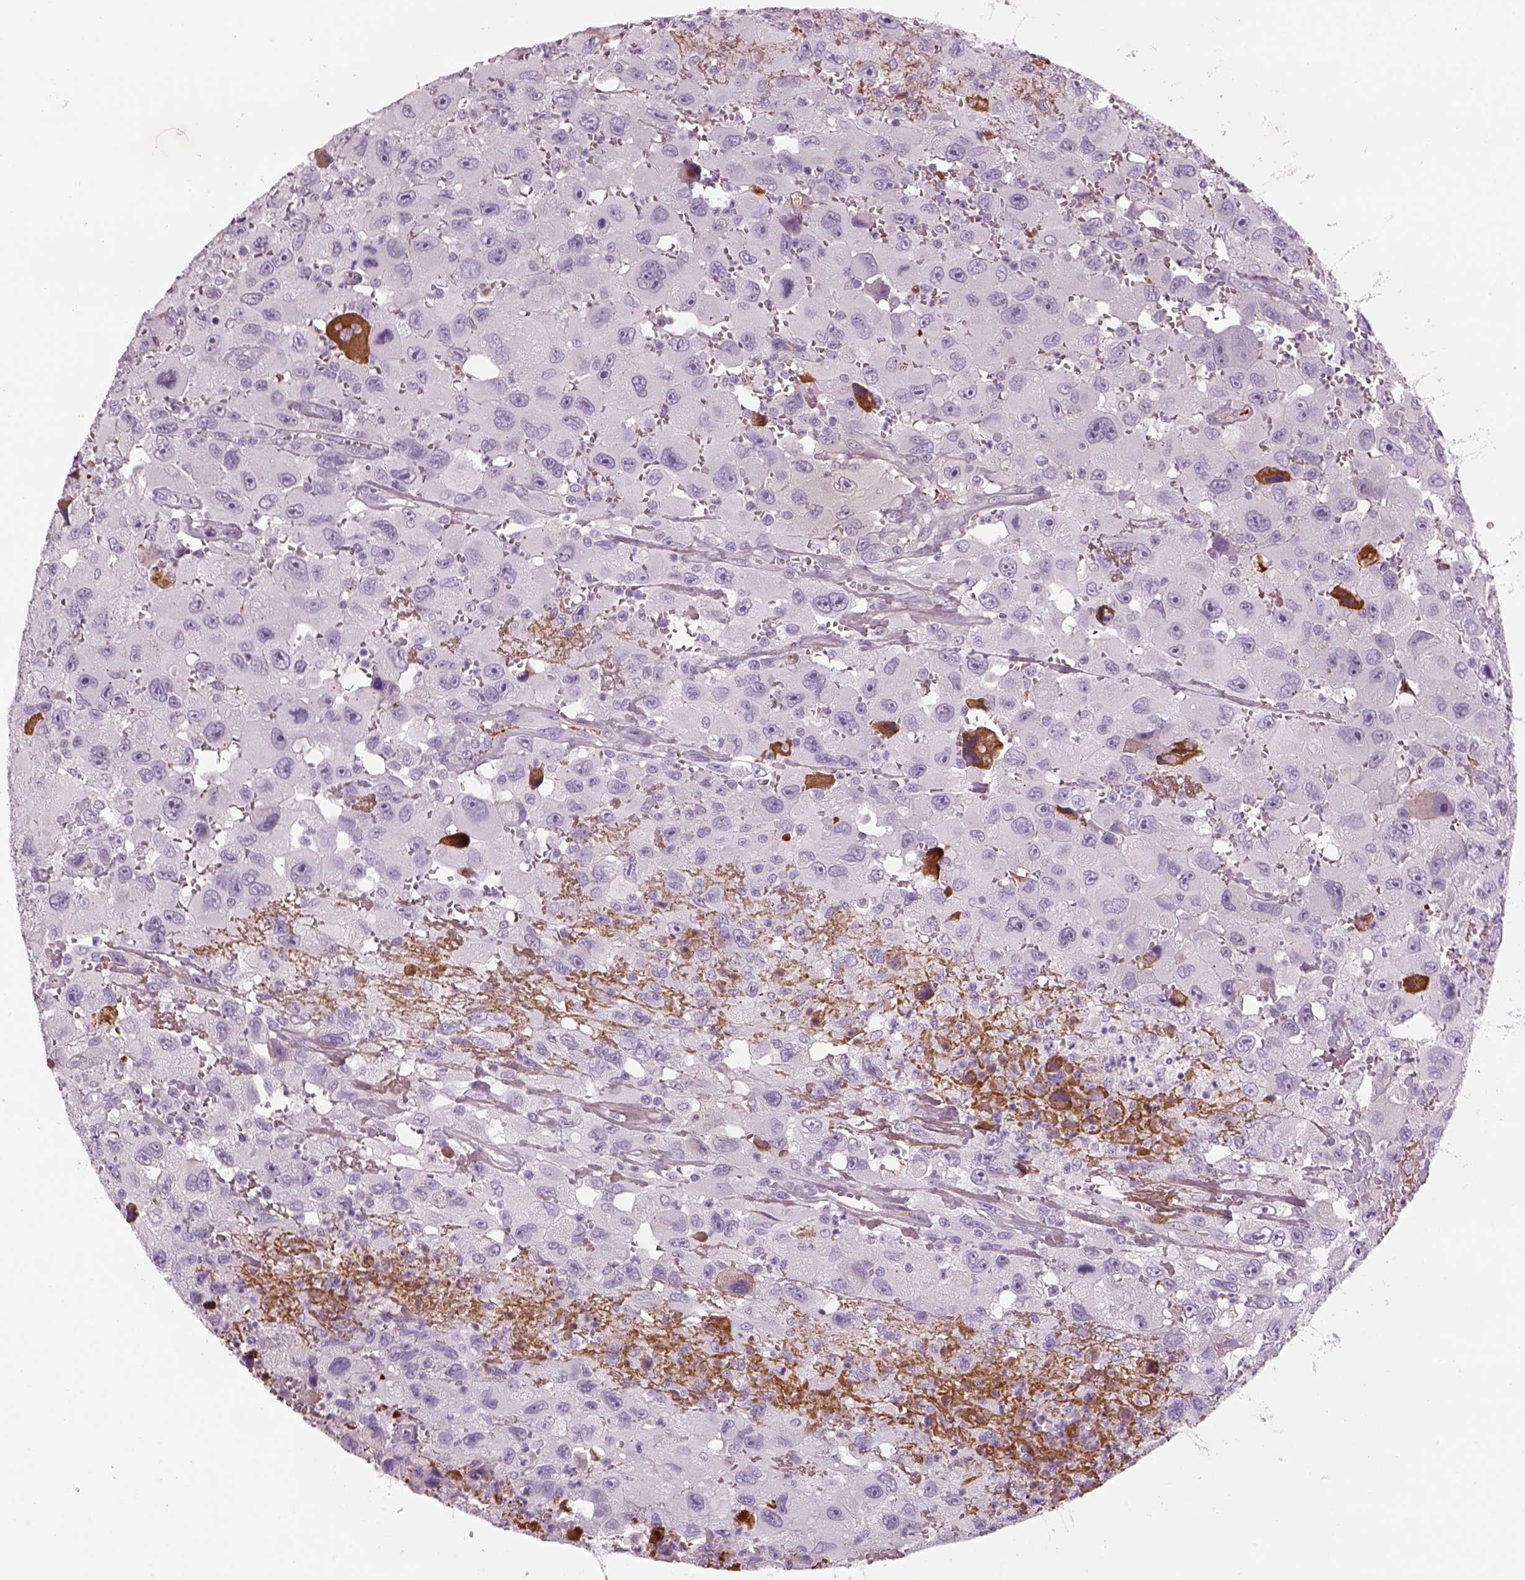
{"staining": {"intensity": "negative", "quantity": "none", "location": "none"}, "tissue": "head and neck cancer", "cell_type": "Tumor cells", "image_type": "cancer", "snomed": [{"axis": "morphology", "description": "Squamous cell carcinoma, NOS"}, {"axis": "morphology", "description": "Squamous cell carcinoma, metastatic, NOS"}, {"axis": "topography", "description": "Oral tissue"}, {"axis": "topography", "description": "Head-Neck"}], "caption": "A high-resolution image shows IHC staining of head and neck cancer, which displays no significant expression in tumor cells.", "gene": "PABPC1L2B", "patient": {"sex": "female", "age": 85}}